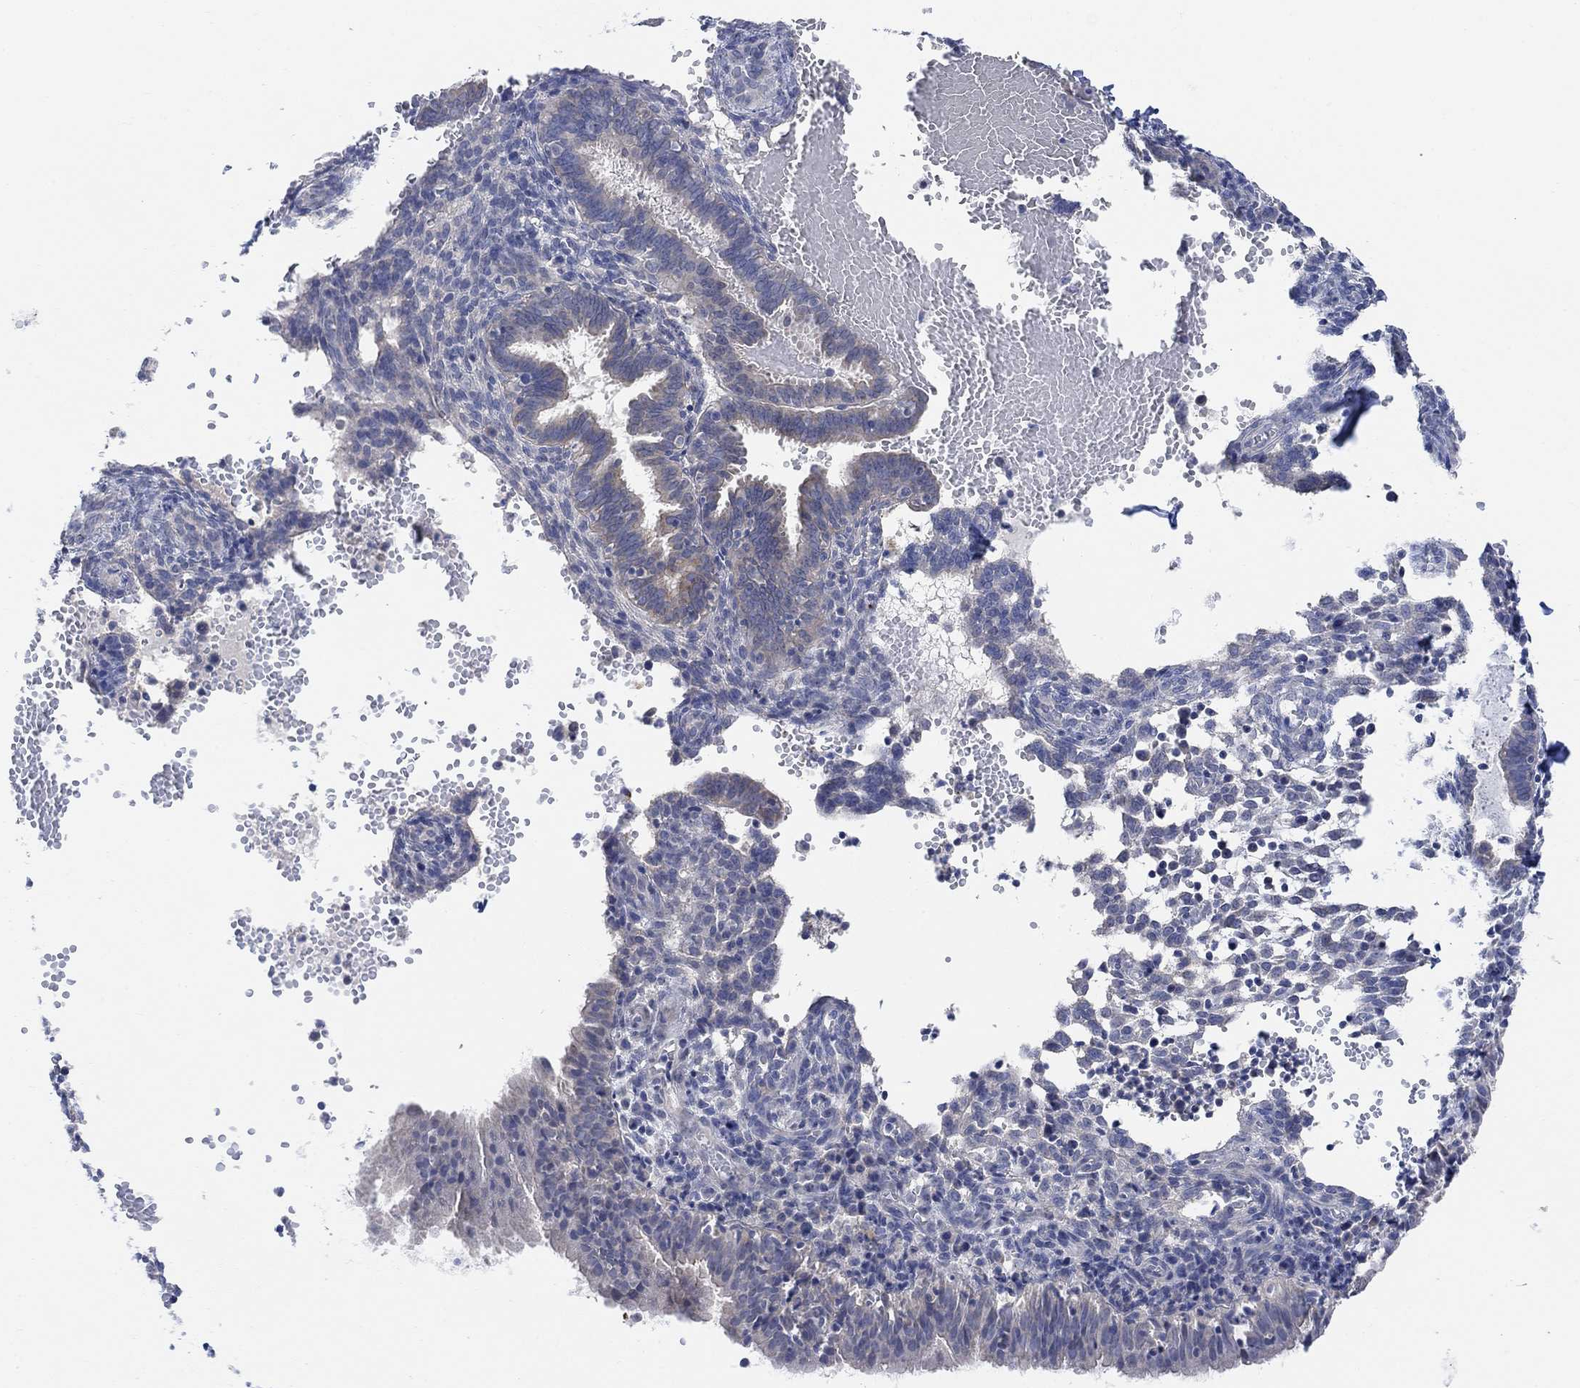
{"staining": {"intensity": "negative", "quantity": "none", "location": "none"}, "tissue": "endometrium", "cell_type": "Cells in endometrial stroma", "image_type": "normal", "snomed": [{"axis": "morphology", "description": "Normal tissue, NOS"}, {"axis": "topography", "description": "Endometrium"}], "caption": "Cells in endometrial stroma are negative for brown protein staining in benign endometrium. (Stains: DAB (3,3'-diaminobenzidine) IHC with hematoxylin counter stain, Microscopy: brightfield microscopy at high magnification).", "gene": "RIMS1", "patient": {"sex": "female", "age": 42}}